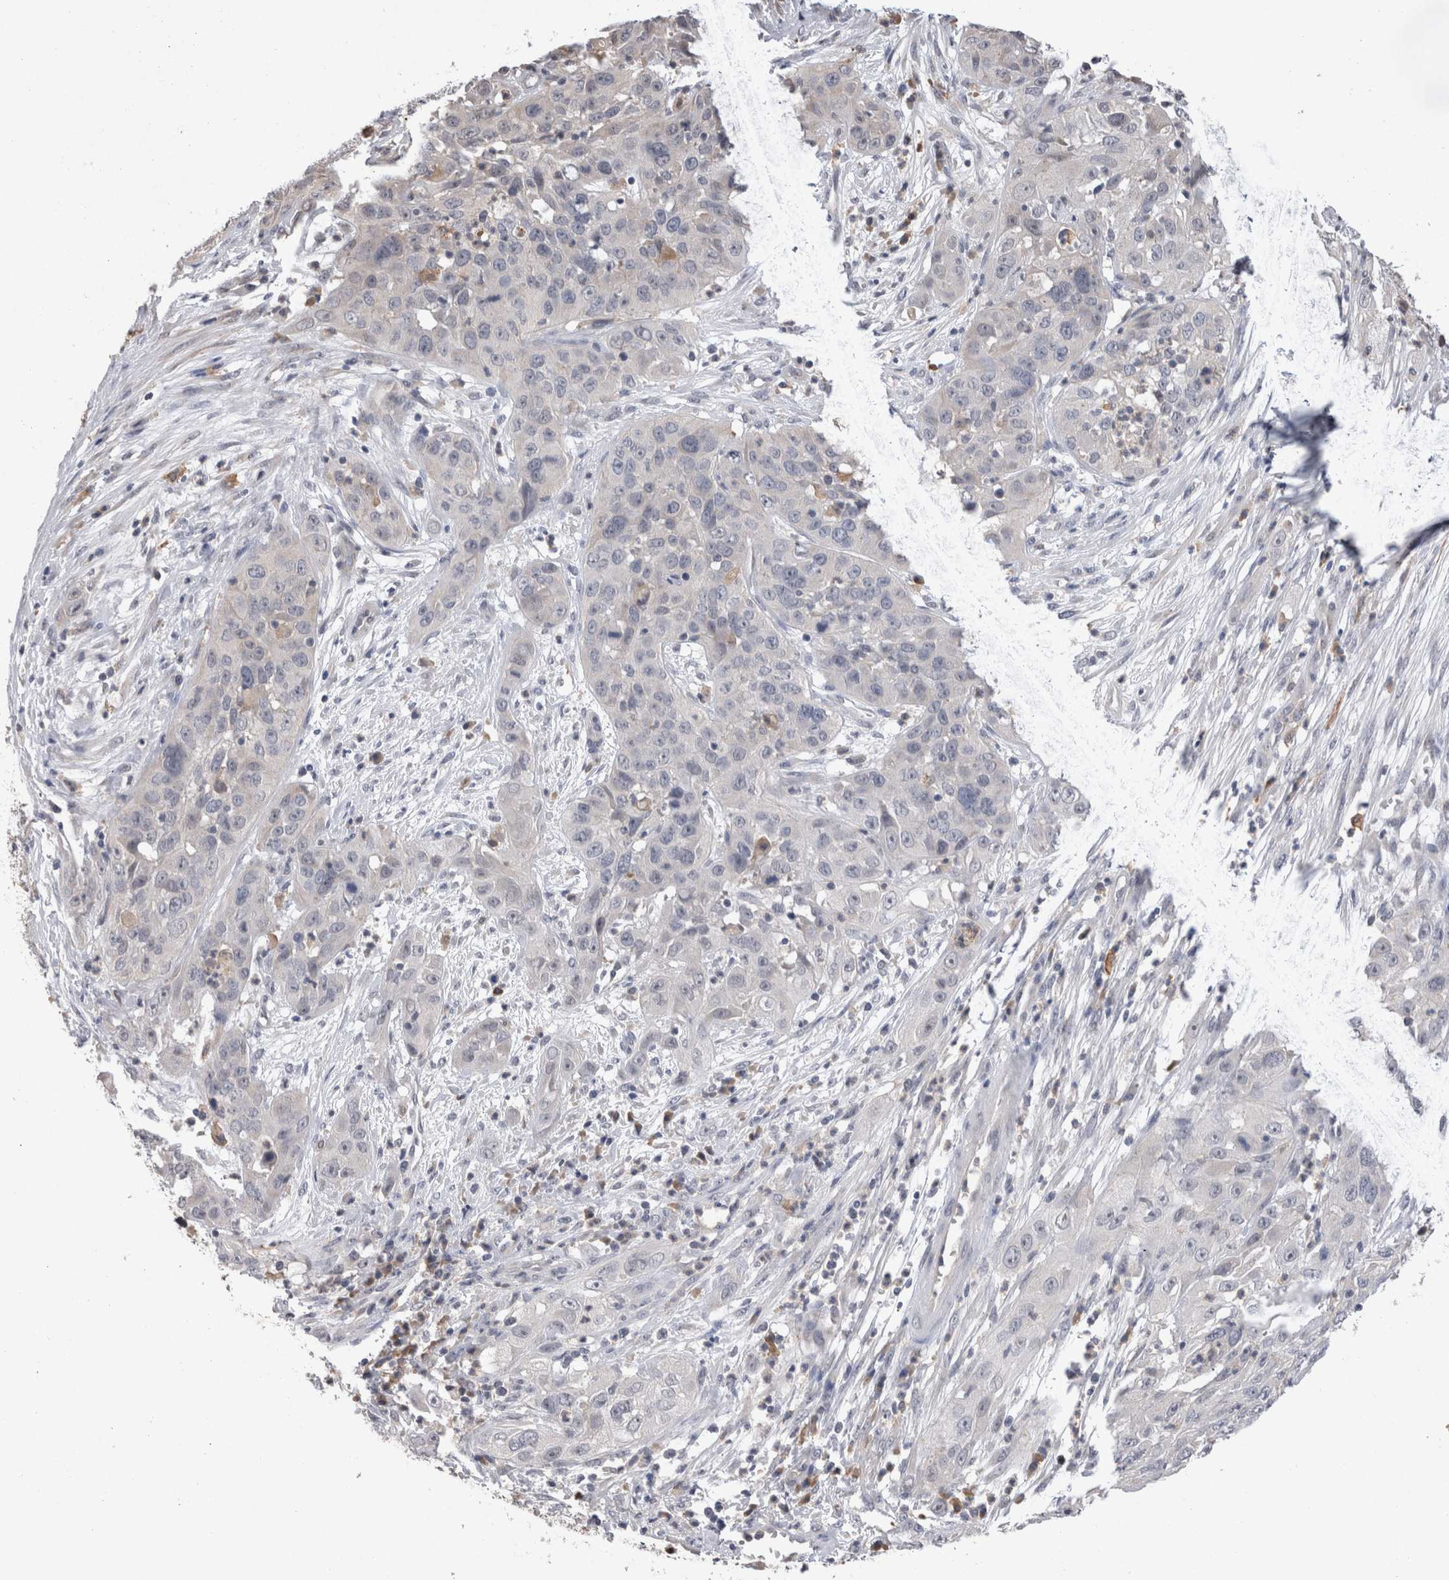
{"staining": {"intensity": "negative", "quantity": "none", "location": "none"}, "tissue": "cervical cancer", "cell_type": "Tumor cells", "image_type": "cancer", "snomed": [{"axis": "morphology", "description": "Squamous cell carcinoma, NOS"}, {"axis": "topography", "description": "Cervix"}], "caption": "A photomicrograph of squamous cell carcinoma (cervical) stained for a protein demonstrates no brown staining in tumor cells.", "gene": "VSIG4", "patient": {"sex": "female", "age": 32}}